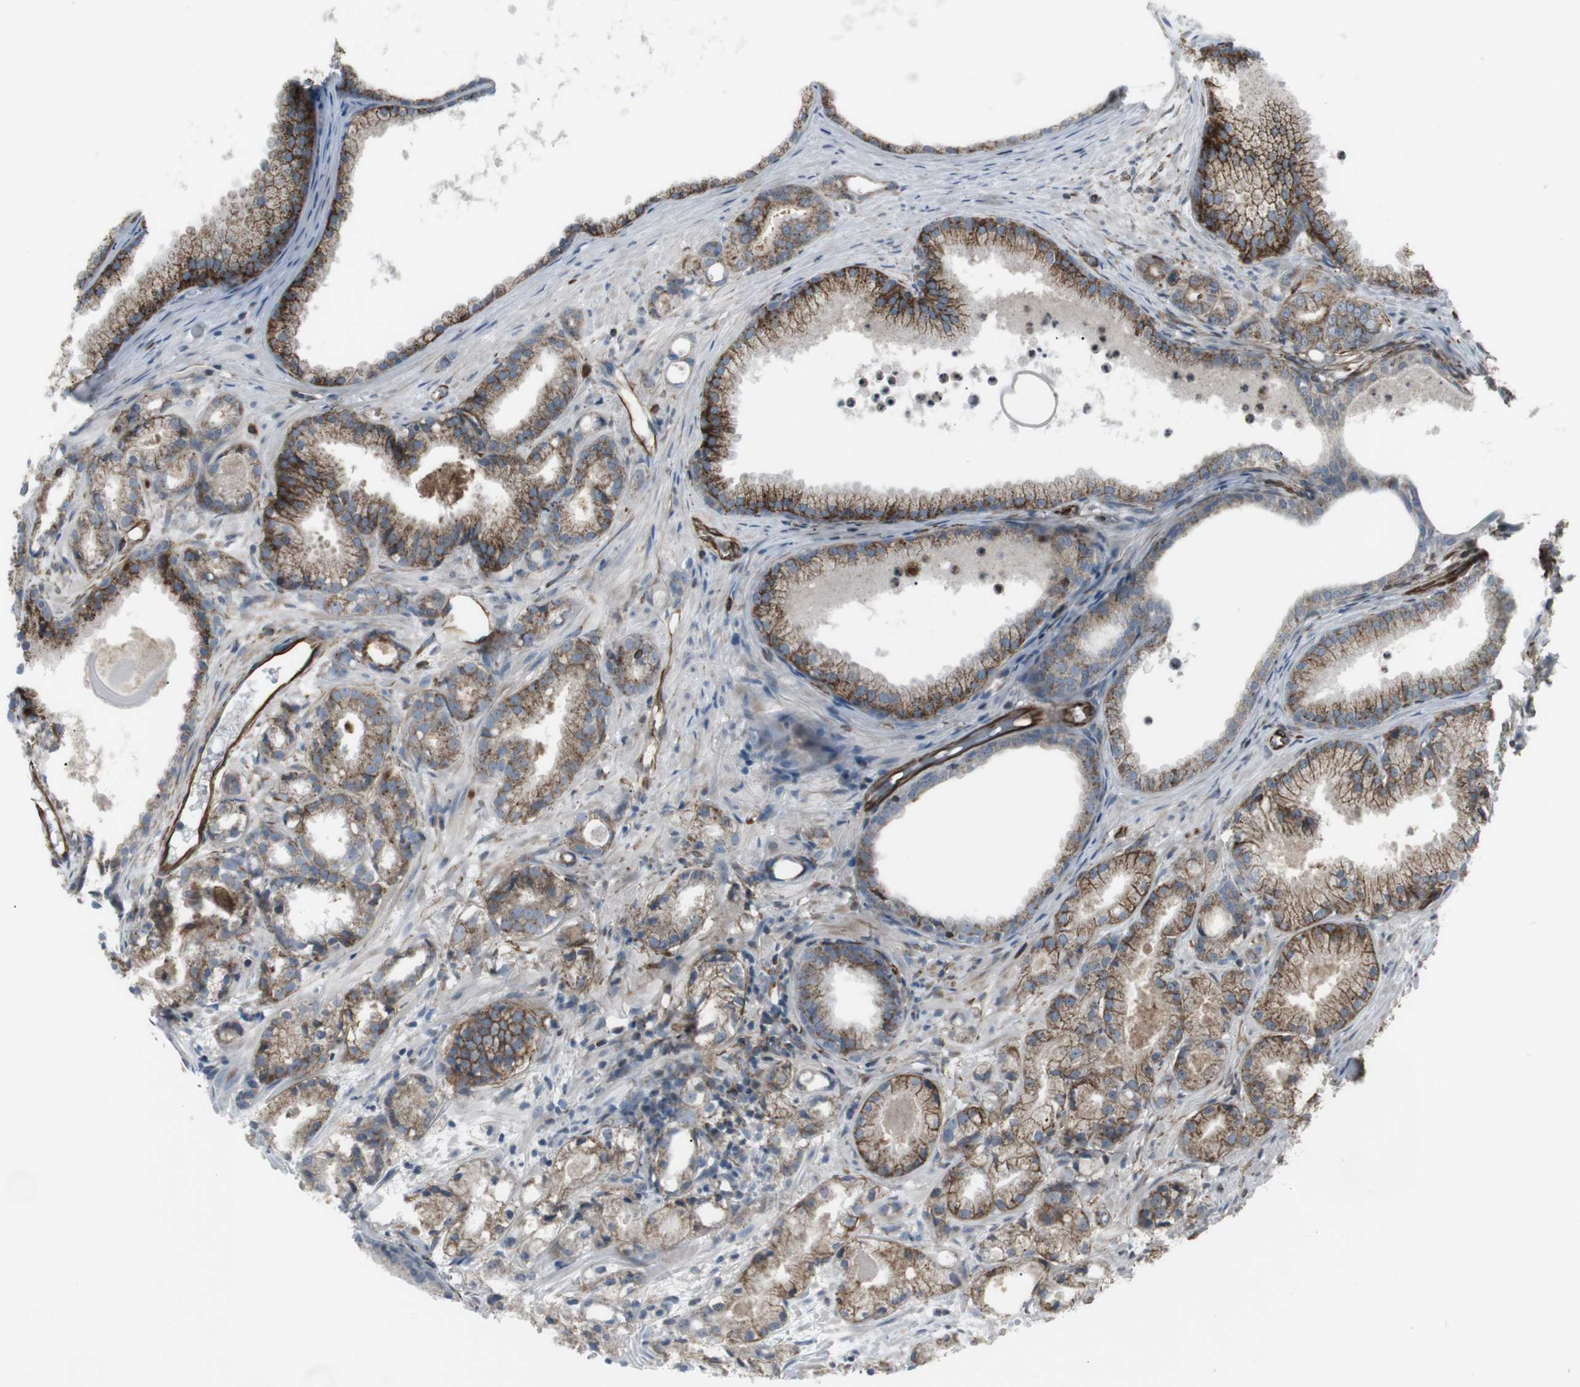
{"staining": {"intensity": "moderate", "quantity": ">75%", "location": "cytoplasmic/membranous"}, "tissue": "prostate cancer", "cell_type": "Tumor cells", "image_type": "cancer", "snomed": [{"axis": "morphology", "description": "Adenocarcinoma, Low grade"}, {"axis": "topography", "description": "Prostate"}], "caption": "Human prostate cancer (adenocarcinoma (low-grade)) stained for a protein (brown) exhibits moderate cytoplasmic/membranous positive expression in approximately >75% of tumor cells.", "gene": "TMEM141", "patient": {"sex": "male", "age": 72}}